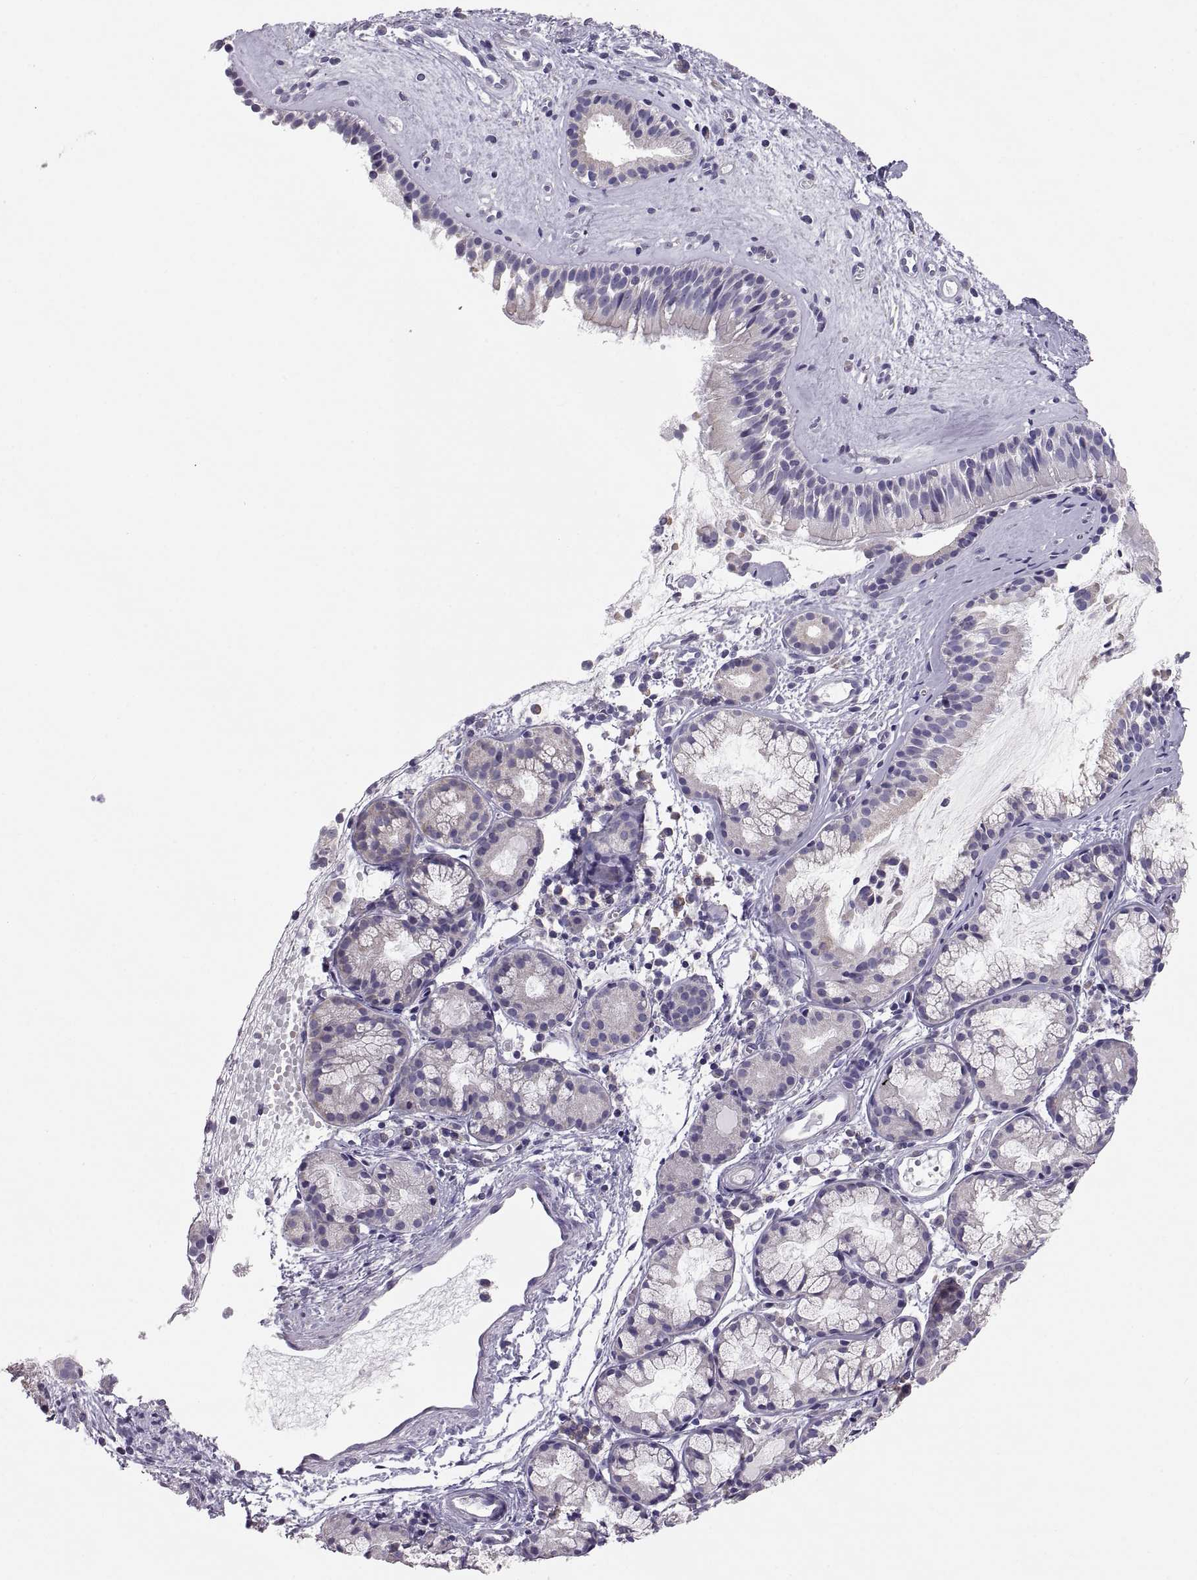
{"staining": {"intensity": "negative", "quantity": "none", "location": "none"}, "tissue": "nasopharynx", "cell_type": "Respiratory epithelial cells", "image_type": "normal", "snomed": [{"axis": "morphology", "description": "Normal tissue, NOS"}, {"axis": "topography", "description": "Nasopharynx"}], "caption": "A micrograph of nasopharynx stained for a protein displays no brown staining in respiratory epithelial cells.", "gene": "TNNC1", "patient": {"sex": "male", "age": 29}}